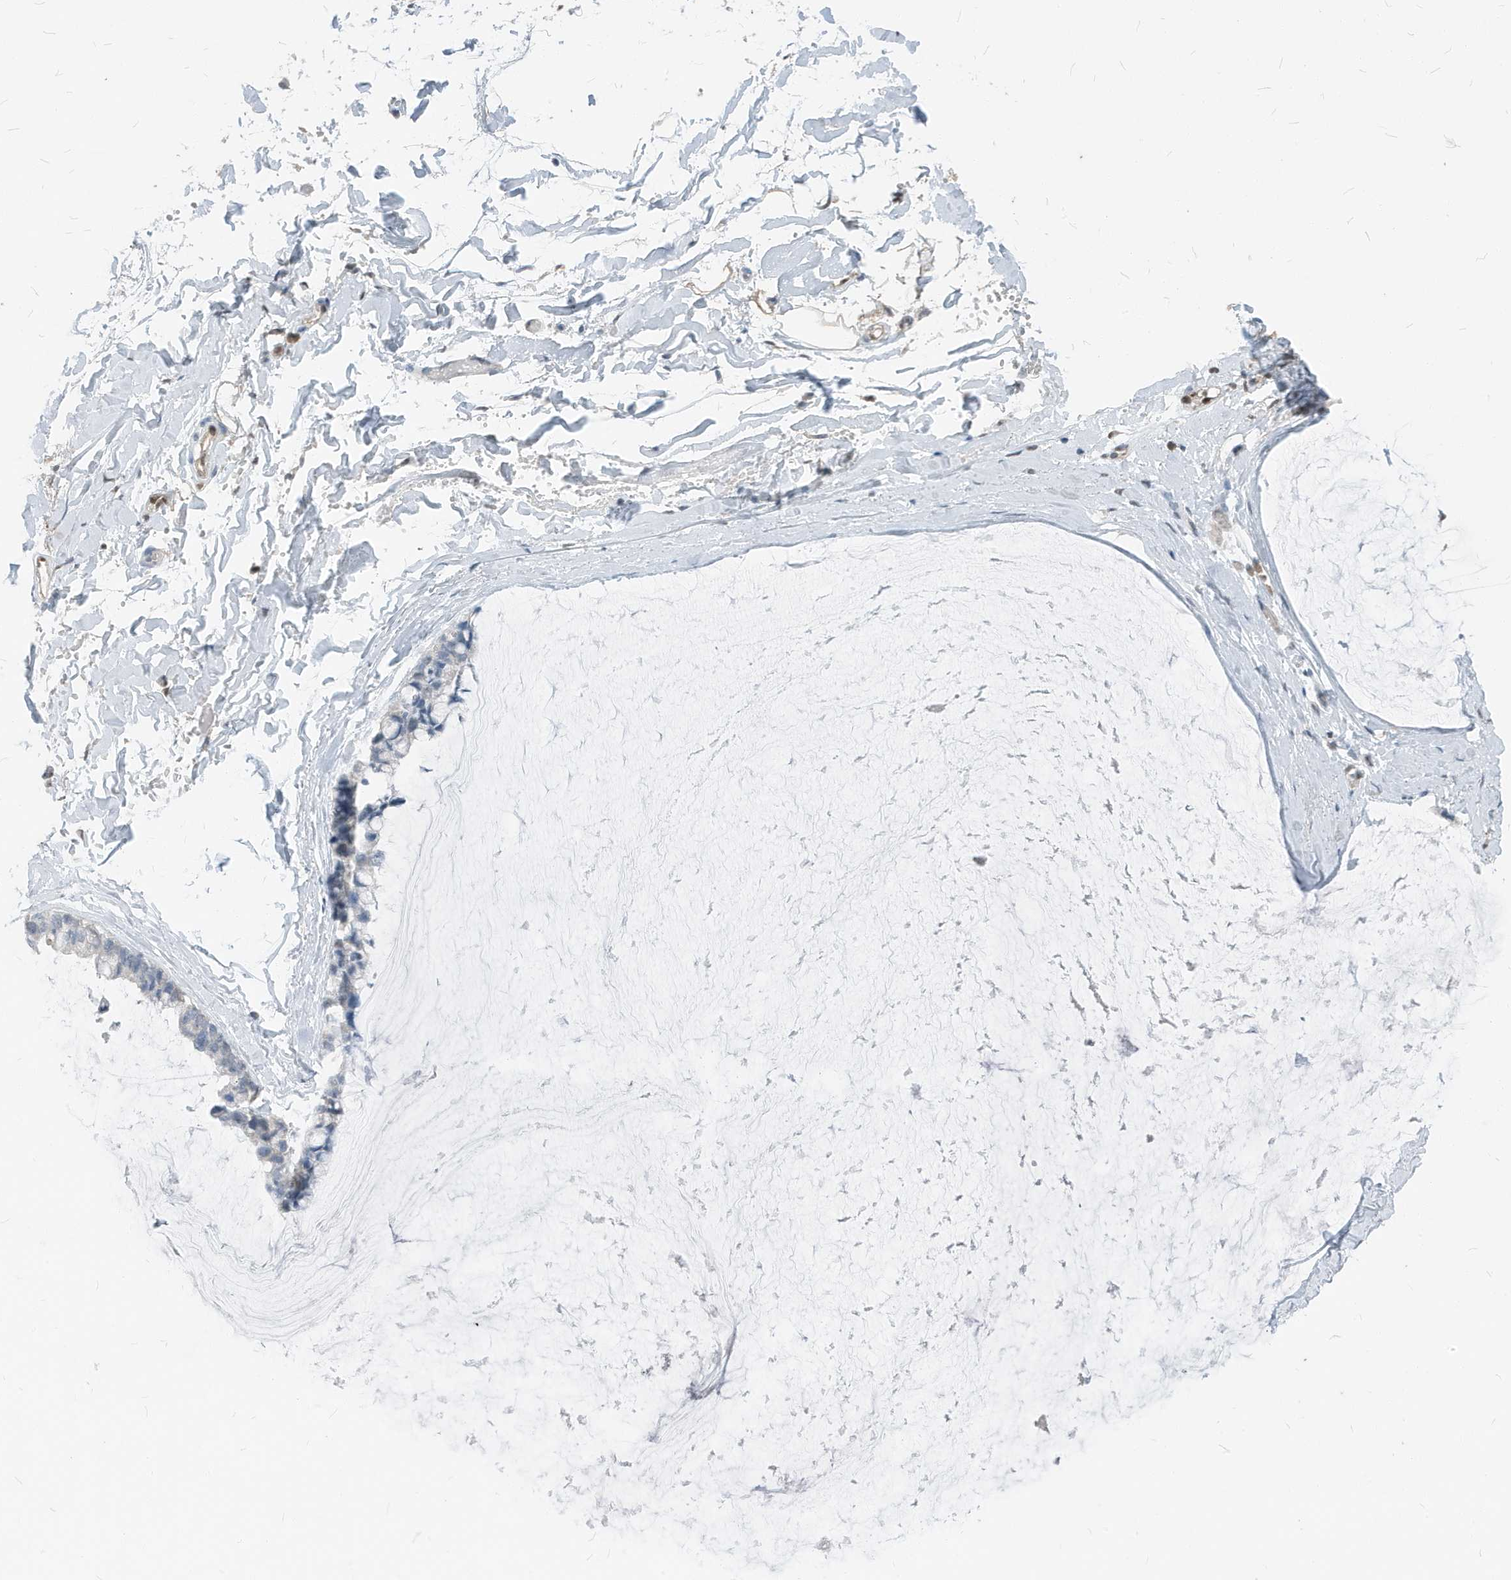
{"staining": {"intensity": "negative", "quantity": "none", "location": "none"}, "tissue": "ovarian cancer", "cell_type": "Tumor cells", "image_type": "cancer", "snomed": [{"axis": "morphology", "description": "Cystadenocarcinoma, mucinous, NOS"}, {"axis": "topography", "description": "Ovary"}], "caption": "Image shows no protein positivity in tumor cells of ovarian cancer (mucinous cystadenocarcinoma) tissue.", "gene": "NCOA7", "patient": {"sex": "female", "age": 39}}